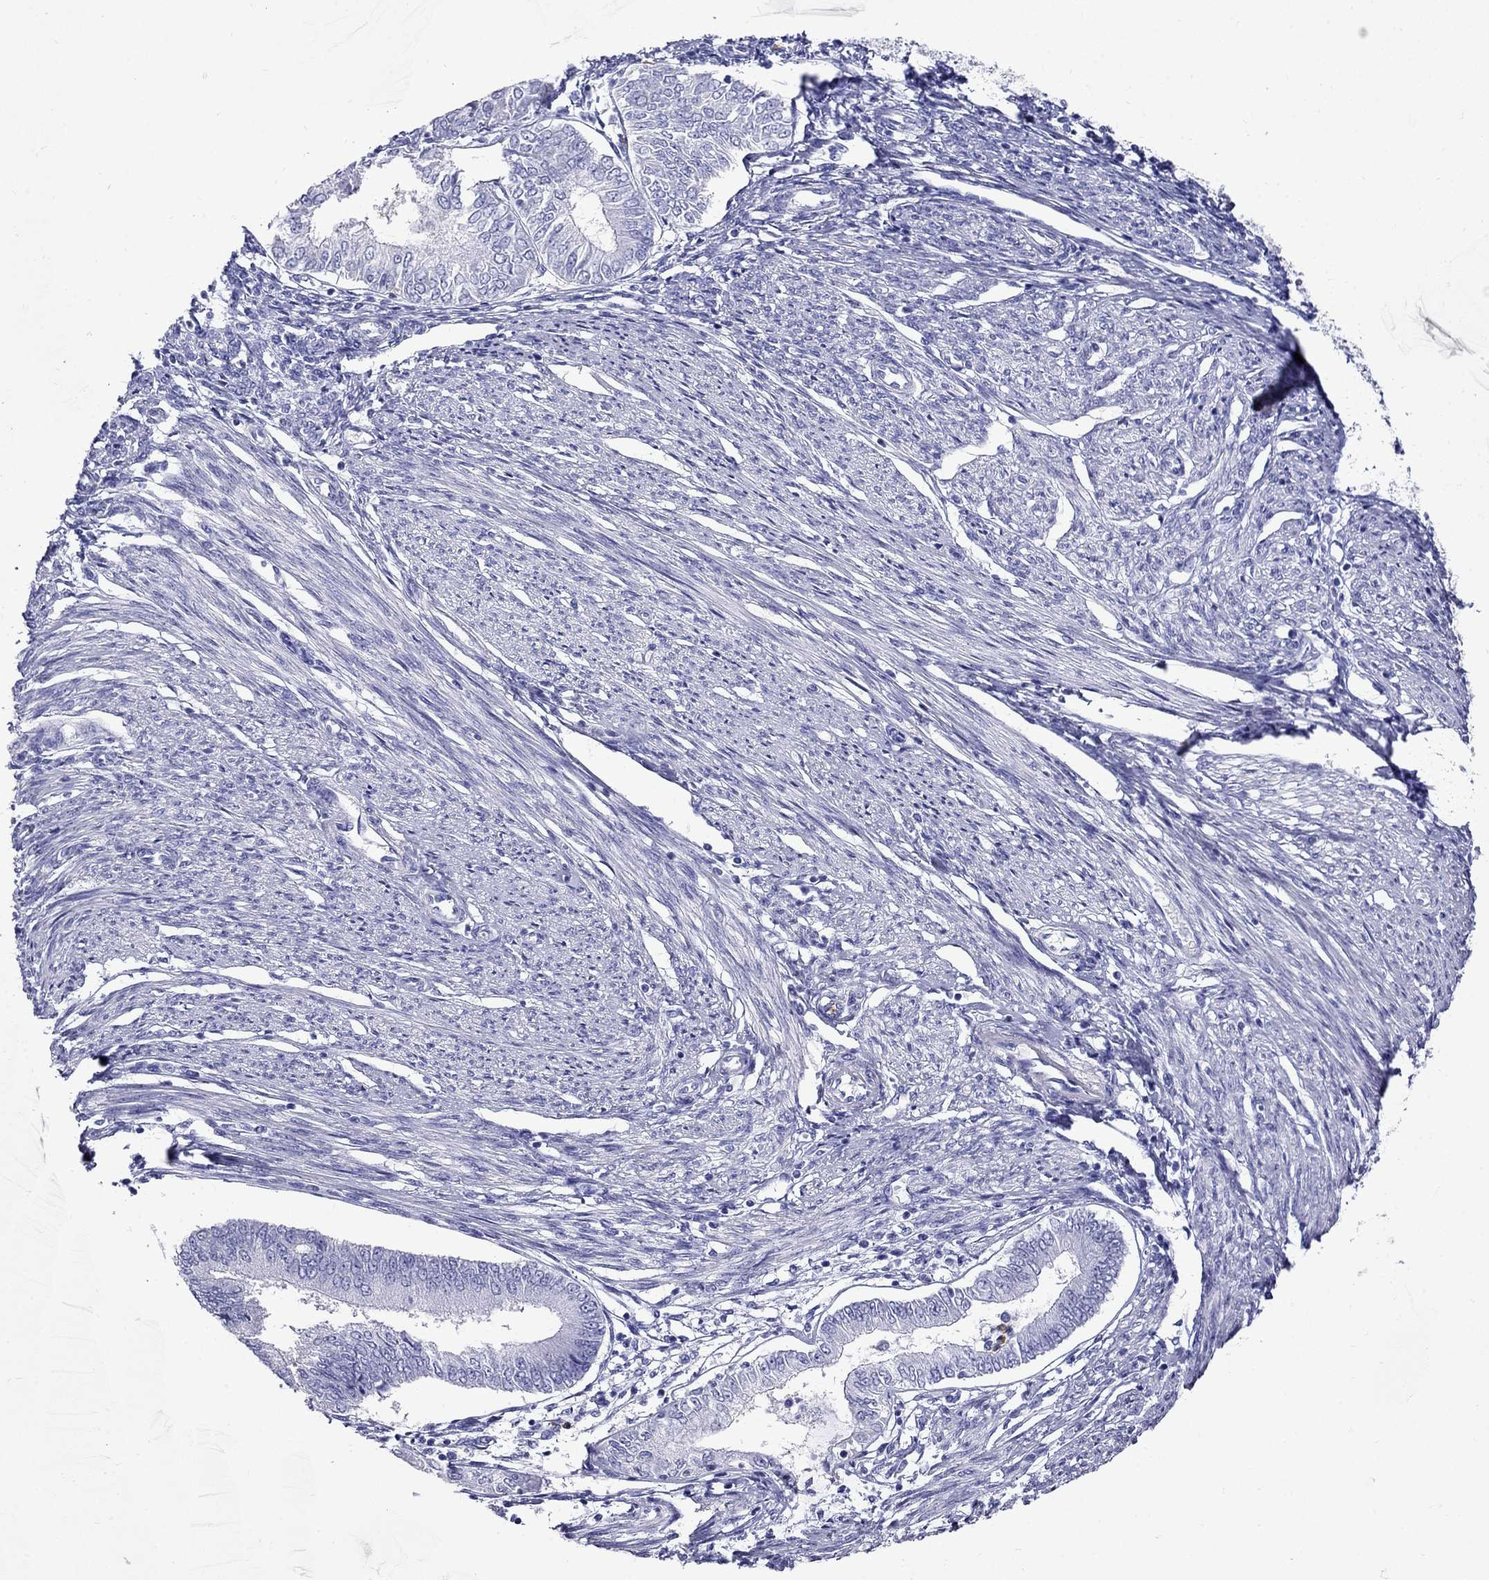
{"staining": {"intensity": "negative", "quantity": "none", "location": "none"}, "tissue": "endometrial cancer", "cell_type": "Tumor cells", "image_type": "cancer", "snomed": [{"axis": "morphology", "description": "Adenocarcinoma, NOS"}, {"axis": "topography", "description": "Endometrium"}], "caption": "The immunohistochemistry histopathology image has no significant staining in tumor cells of endometrial adenocarcinoma tissue.", "gene": "PPP1R36", "patient": {"sex": "female", "age": 68}}